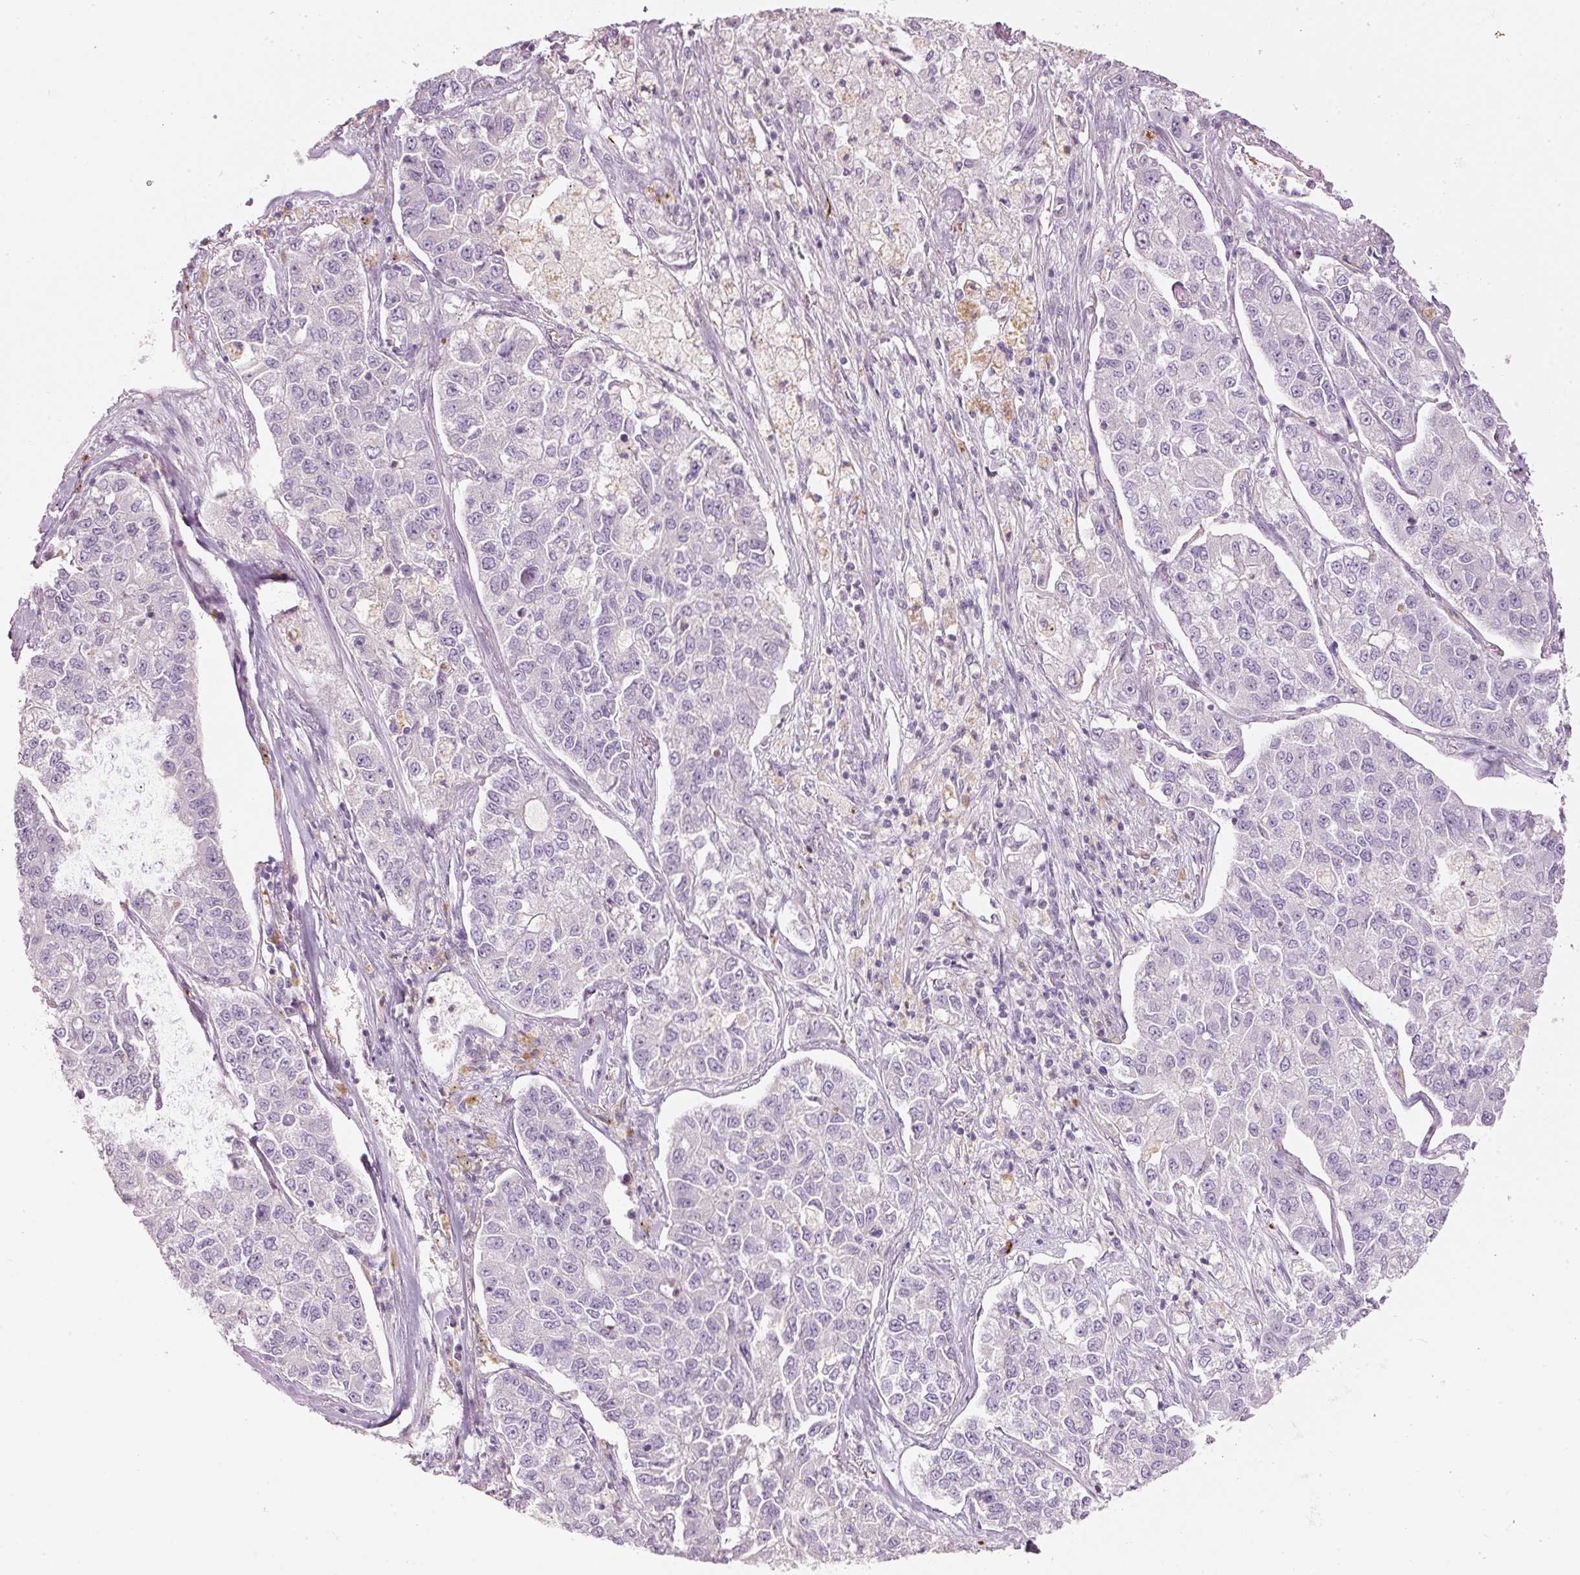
{"staining": {"intensity": "negative", "quantity": "none", "location": "none"}, "tissue": "lung cancer", "cell_type": "Tumor cells", "image_type": "cancer", "snomed": [{"axis": "morphology", "description": "Adenocarcinoma, NOS"}, {"axis": "topography", "description": "Lung"}], "caption": "Tumor cells are negative for brown protein staining in lung cancer (adenocarcinoma). (DAB (3,3'-diaminobenzidine) immunohistochemistry (IHC) visualized using brightfield microscopy, high magnification).", "gene": "LECT2", "patient": {"sex": "male", "age": 49}}